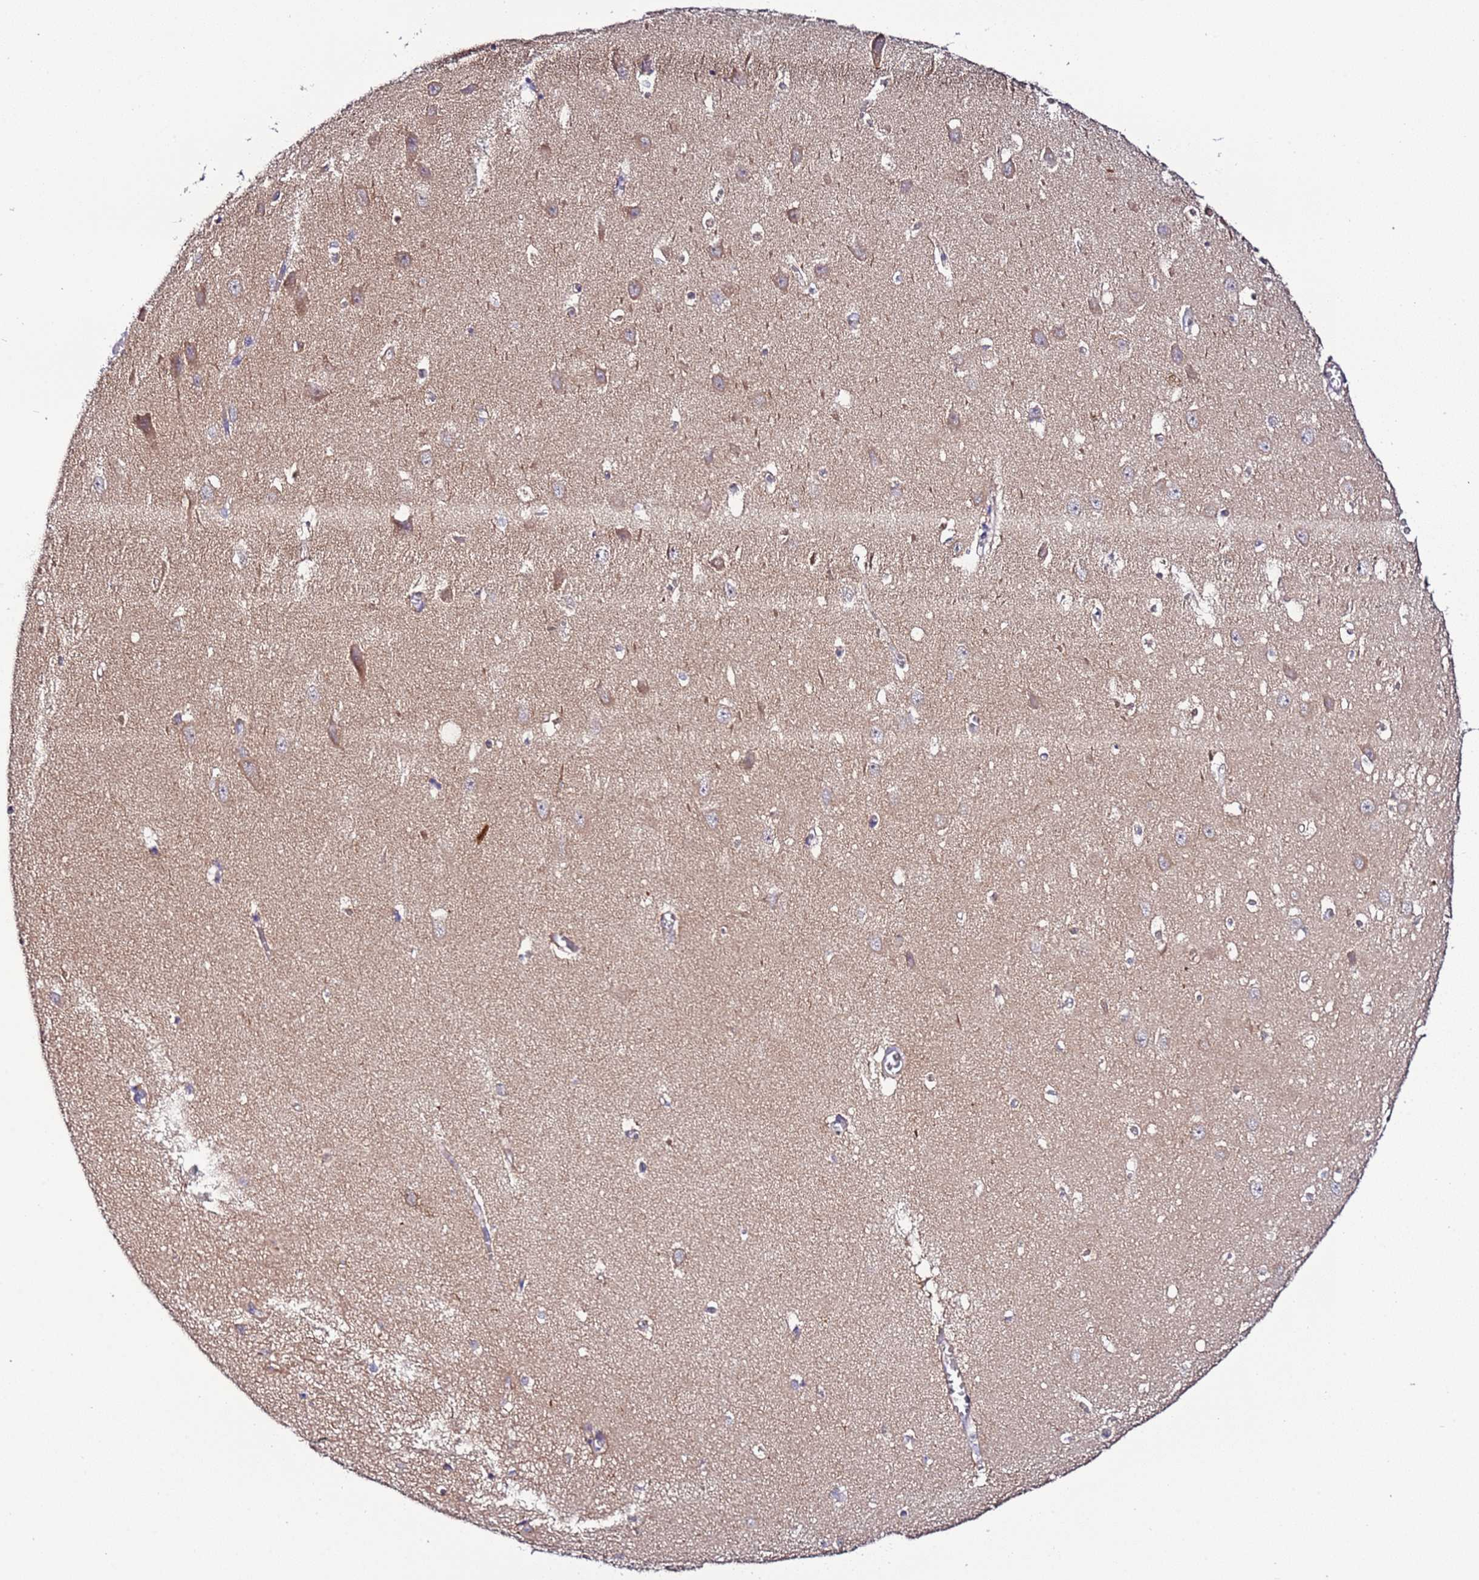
{"staining": {"intensity": "negative", "quantity": "none", "location": "none"}, "tissue": "hippocampus", "cell_type": "Glial cells", "image_type": "normal", "snomed": [{"axis": "morphology", "description": "Normal tissue, NOS"}, {"axis": "topography", "description": "Hippocampus"}], "caption": "Immunohistochemistry photomicrograph of benign human hippocampus stained for a protein (brown), which exhibits no staining in glial cells.", "gene": "SPCS1", "patient": {"sex": "female", "age": 64}}